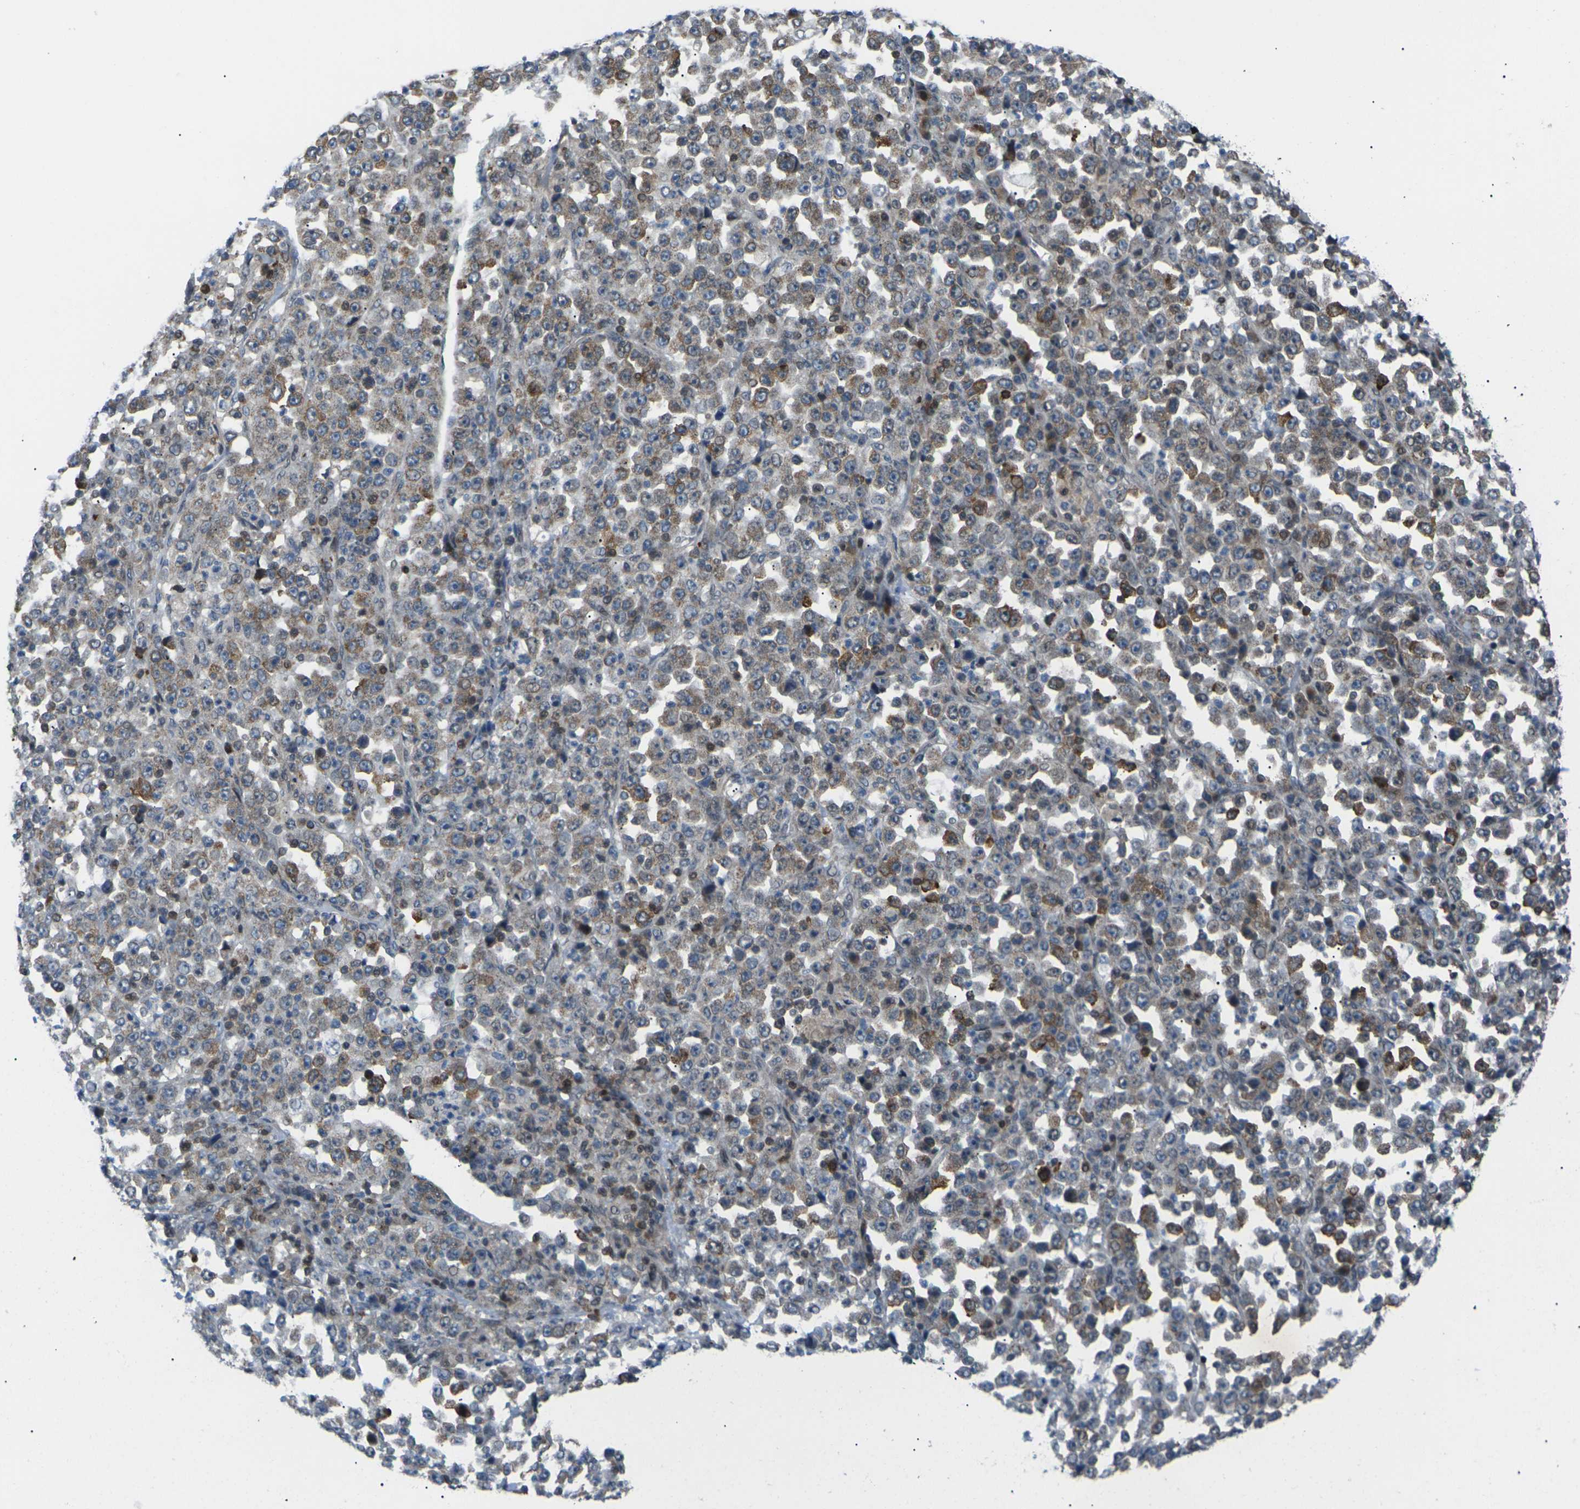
{"staining": {"intensity": "moderate", "quantity": "<25%", "location": "cytoplasmic/membranous"}, "tissue": "stomach cancer", "cell_type": "Tumor cells", "image_type": "cancer", "snomed": [{"axis": "morphology", "description": "Normal tissue, NOS"}, {"axis": "morphology", "description": "Adenocarcinoma, NOS"}, {"axis": "topography", "description": "Stomach, upper"}, {"axis": "topography", "description": "Stomach"}], "caption": "This image exhibits IHC staining of human adenocarcinoma (stomach), with low moderate cytoplasmic/membranous expression in about <25% of tumor cells.", "gene": "RPS6KA3", "patient": {"sex": "male", "age": 59}}